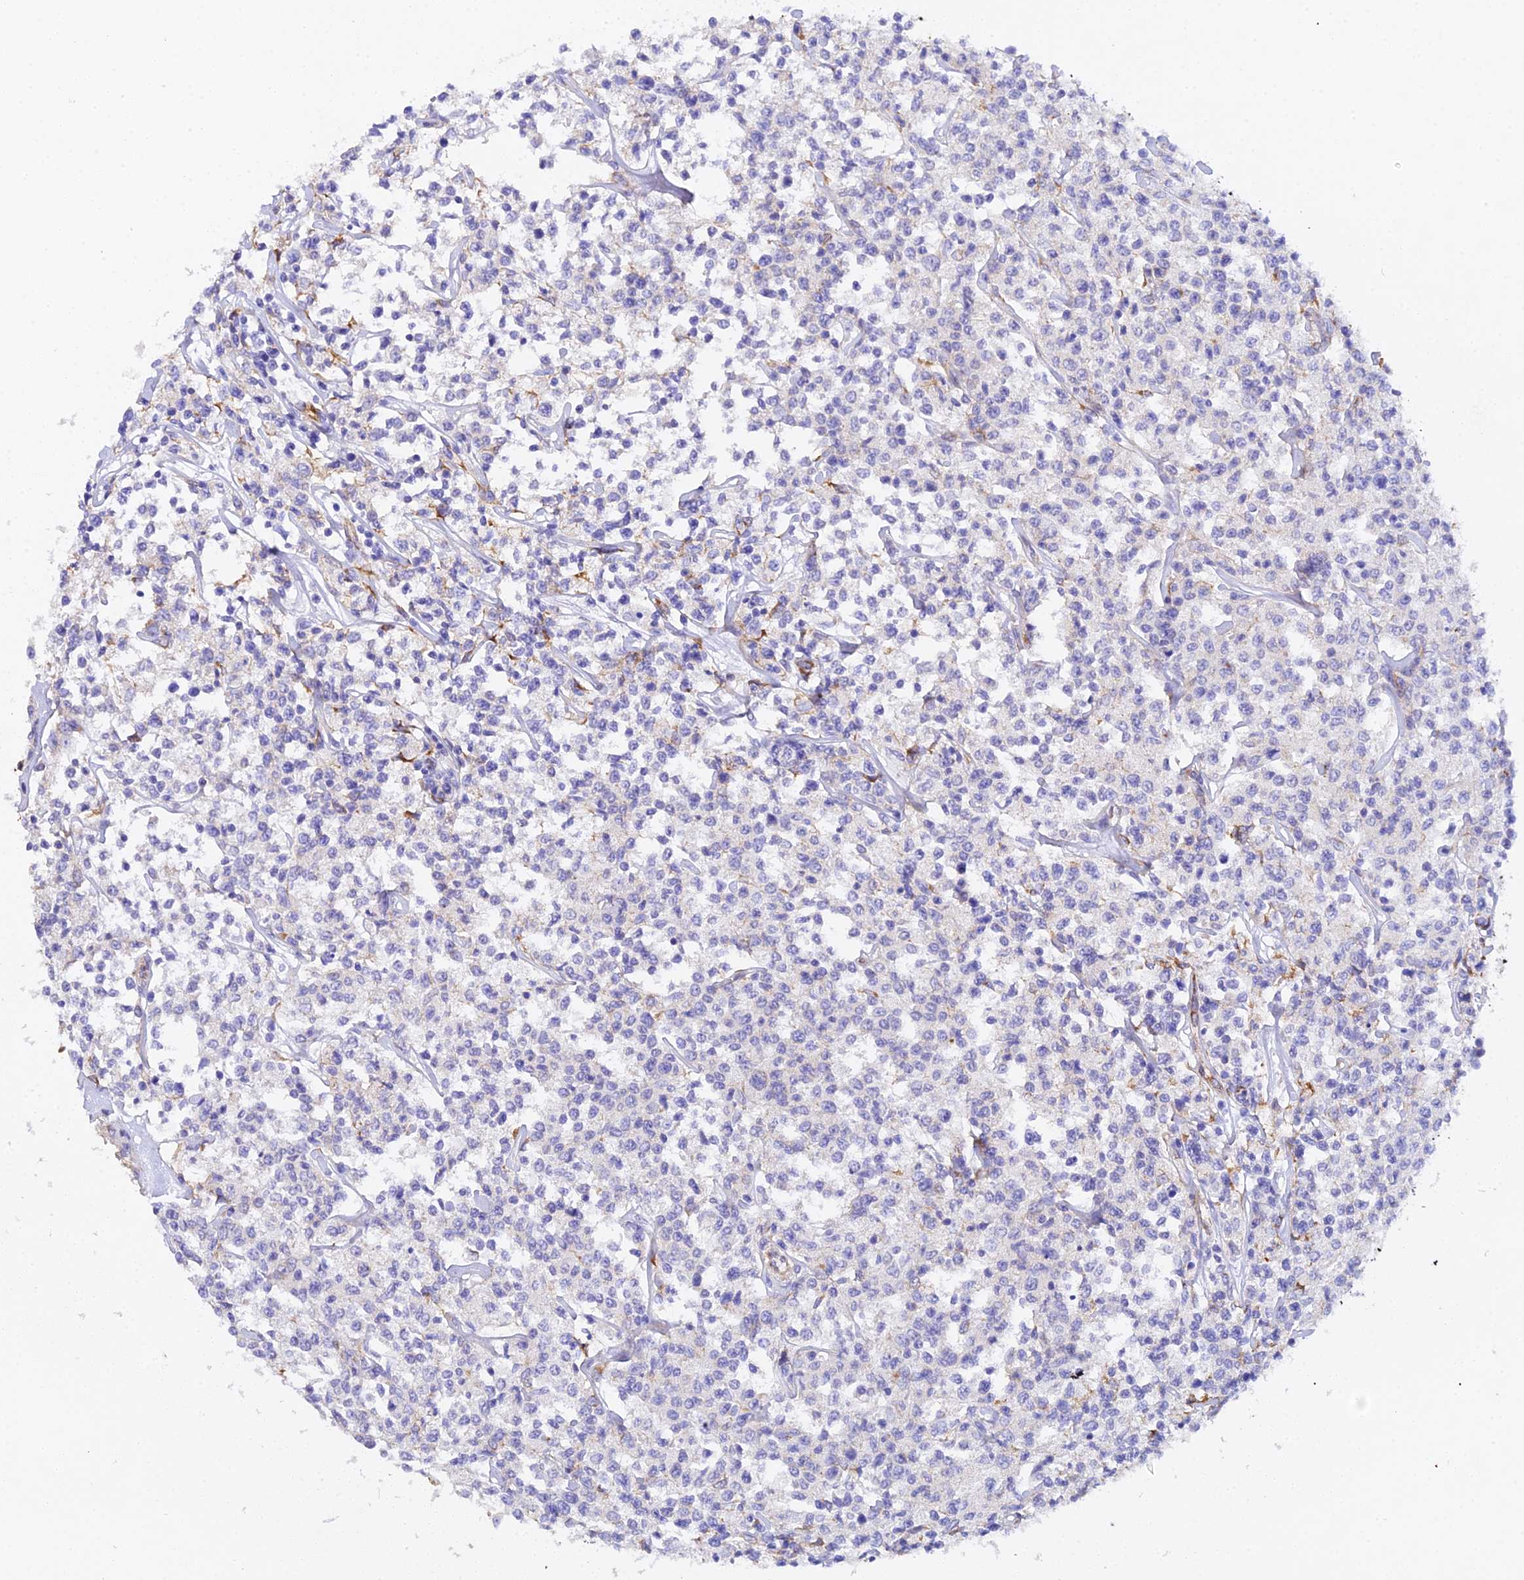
{"staining": {"intensity": "negative", "quantity": "none", "location": "none"}, "tissue": "lymphoma", "cell_type": "Tumor cells", "image_type": "cancer", "snomed": [{"axis": "morphology", "description": "Malignant lymphoma, non-Hodgkin's type, Low grade"}, {"axis": "topography", "description": "Small intestine"}], "caption": "Immunohistochemical staining of human low-grade malignant lymphoma, non-Hodgkin's type reveals no significant positivity in tumor cells.", "gene": "CFAP45", "patient": {"sex": "female", "age": 59}}